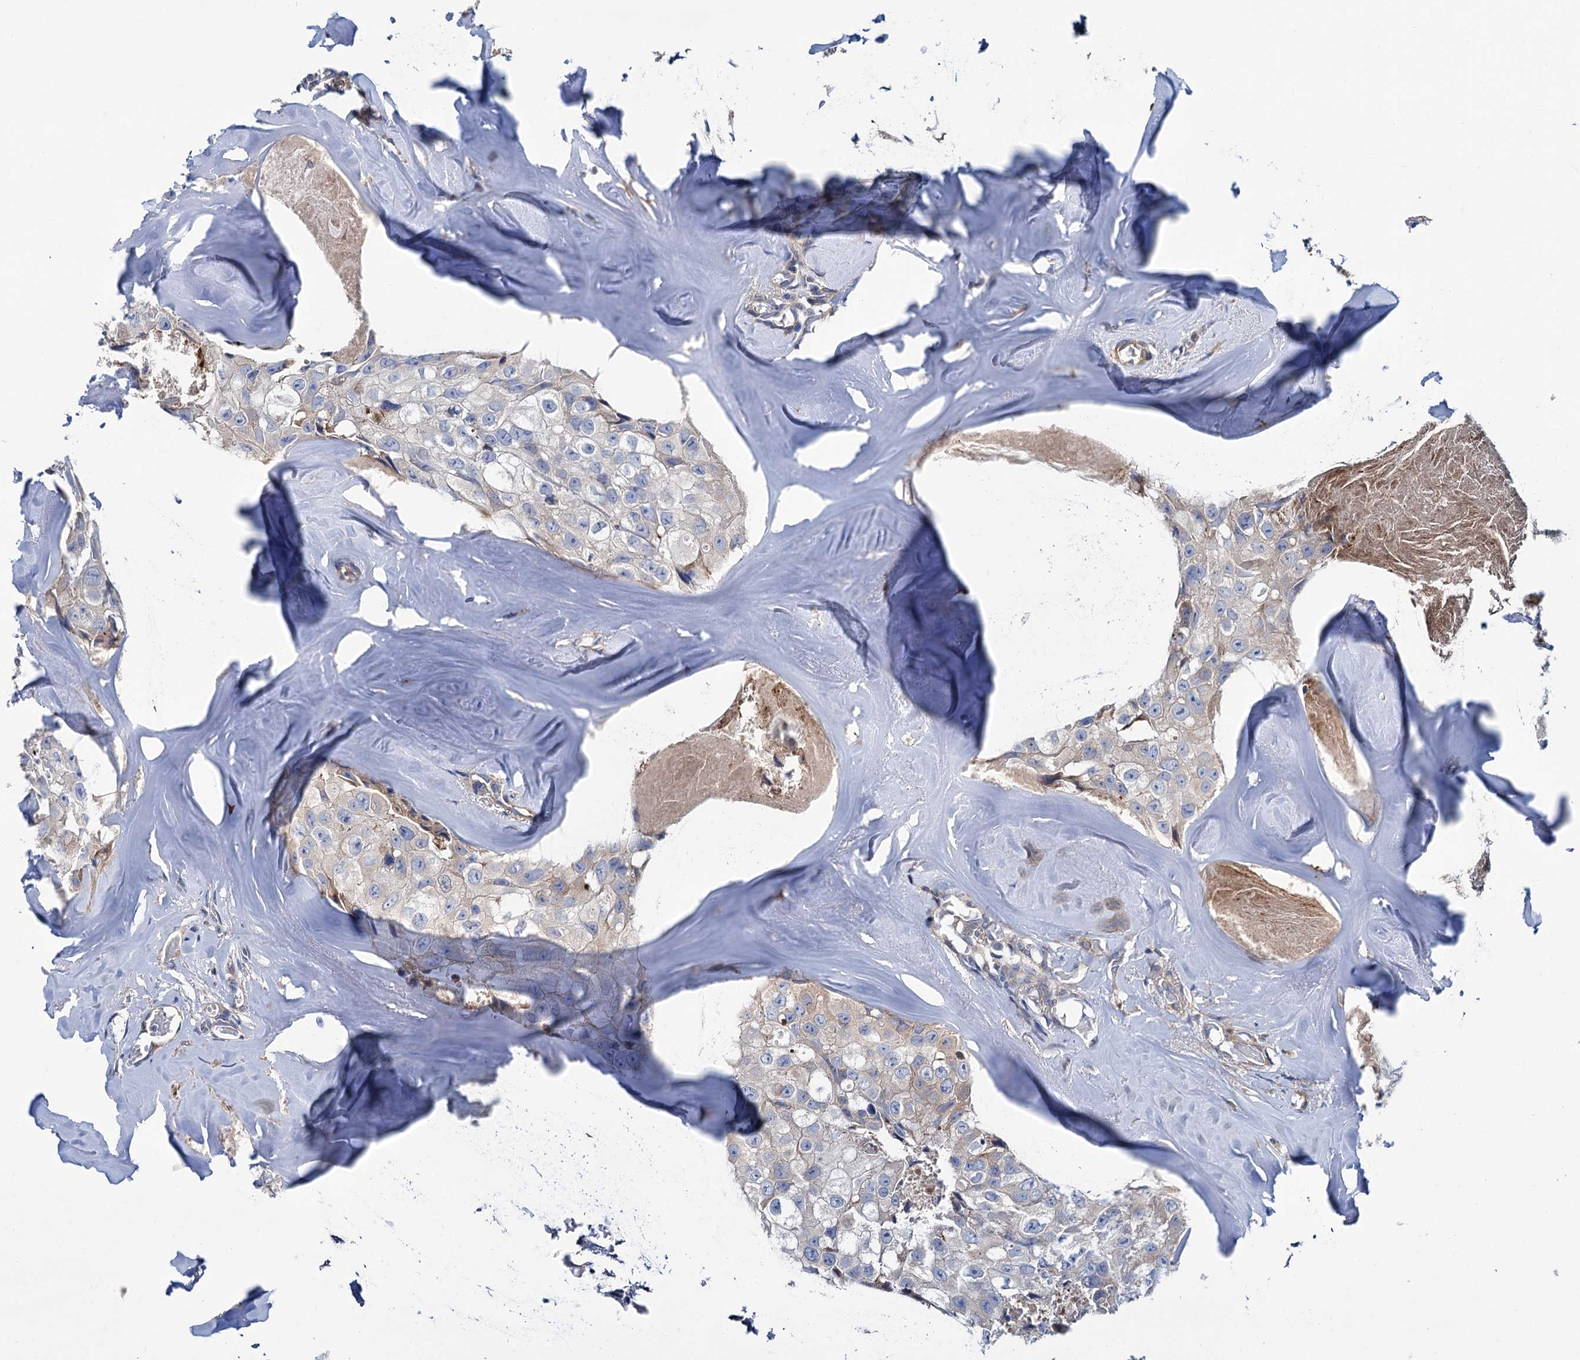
{"staining": {"intensity": "negative", "quantity": "none", "location": "none"}, "tissue": "head and neck cancer", "cell_type": "Tumor cells", "image_type": "cancer", "snomed": [{"axis": "morphology", "description": "Adenocarcinoma, NOS"}, {"axis": "morphology", "description": "Adenocarcinoma, metastatic, NOS"}, {"axis": "topography", "description": "Head-Neck"}], "caption": "DAB immunohistochemical staining of human head and neck cancer demonstrates no significant positivity in tumor cells.", "gene": "TRIM55", "patient": {"sex": "male", "age": 75}}